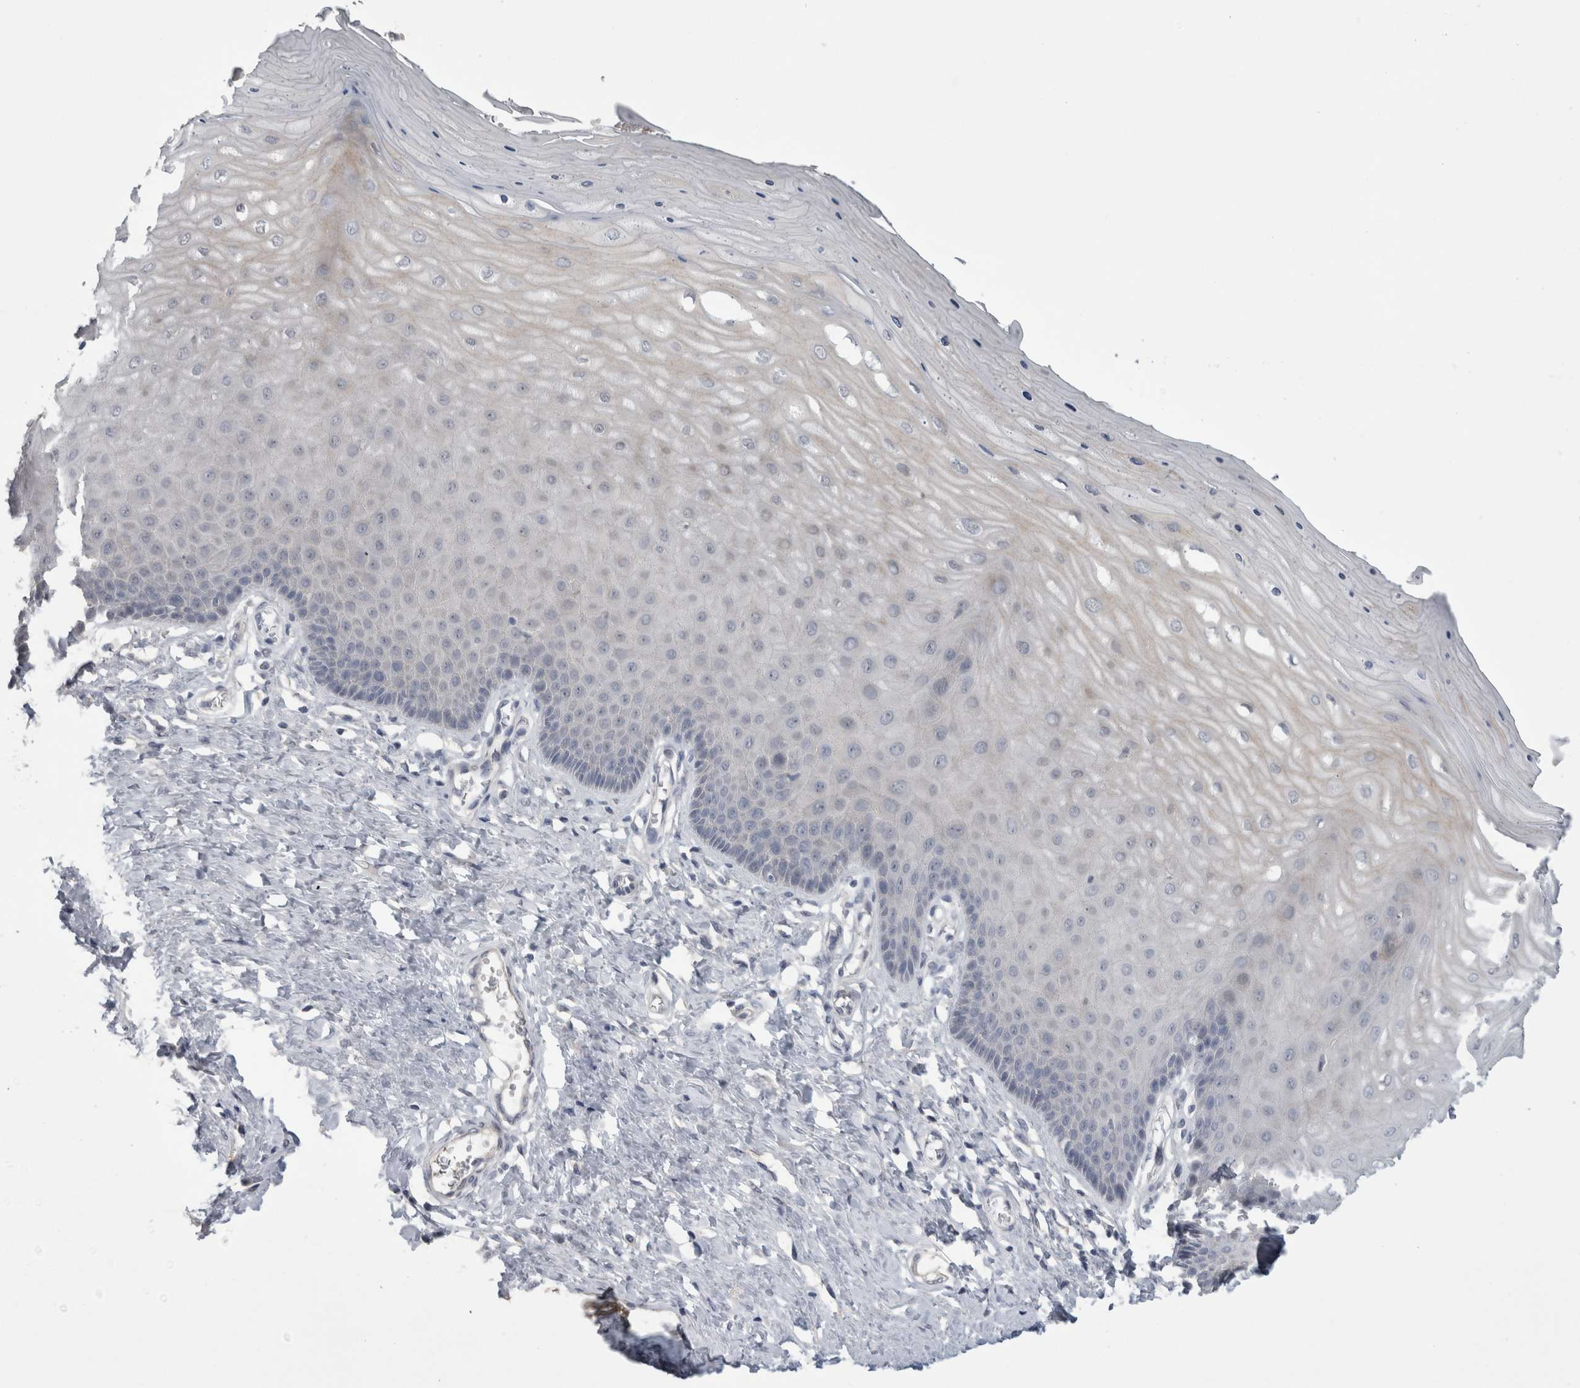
{"staining": {"intensity": "negative", "quantity": "none", "location": "none"}, "tissue": "cervix", "cell_type": "Glandular cells", "image_type": "normal", "snomed": [{"axis": "morphology", "description": "Normal tissue, NOS"}, {"axis": "topography", "description": "Cervix"}], "caption": "DAB immunohistochemical staining of normal cervix exhibits no significant expression in glandular cells.", "gene": "ADAM2", "patient": {"sex": "female", "age": 55}}